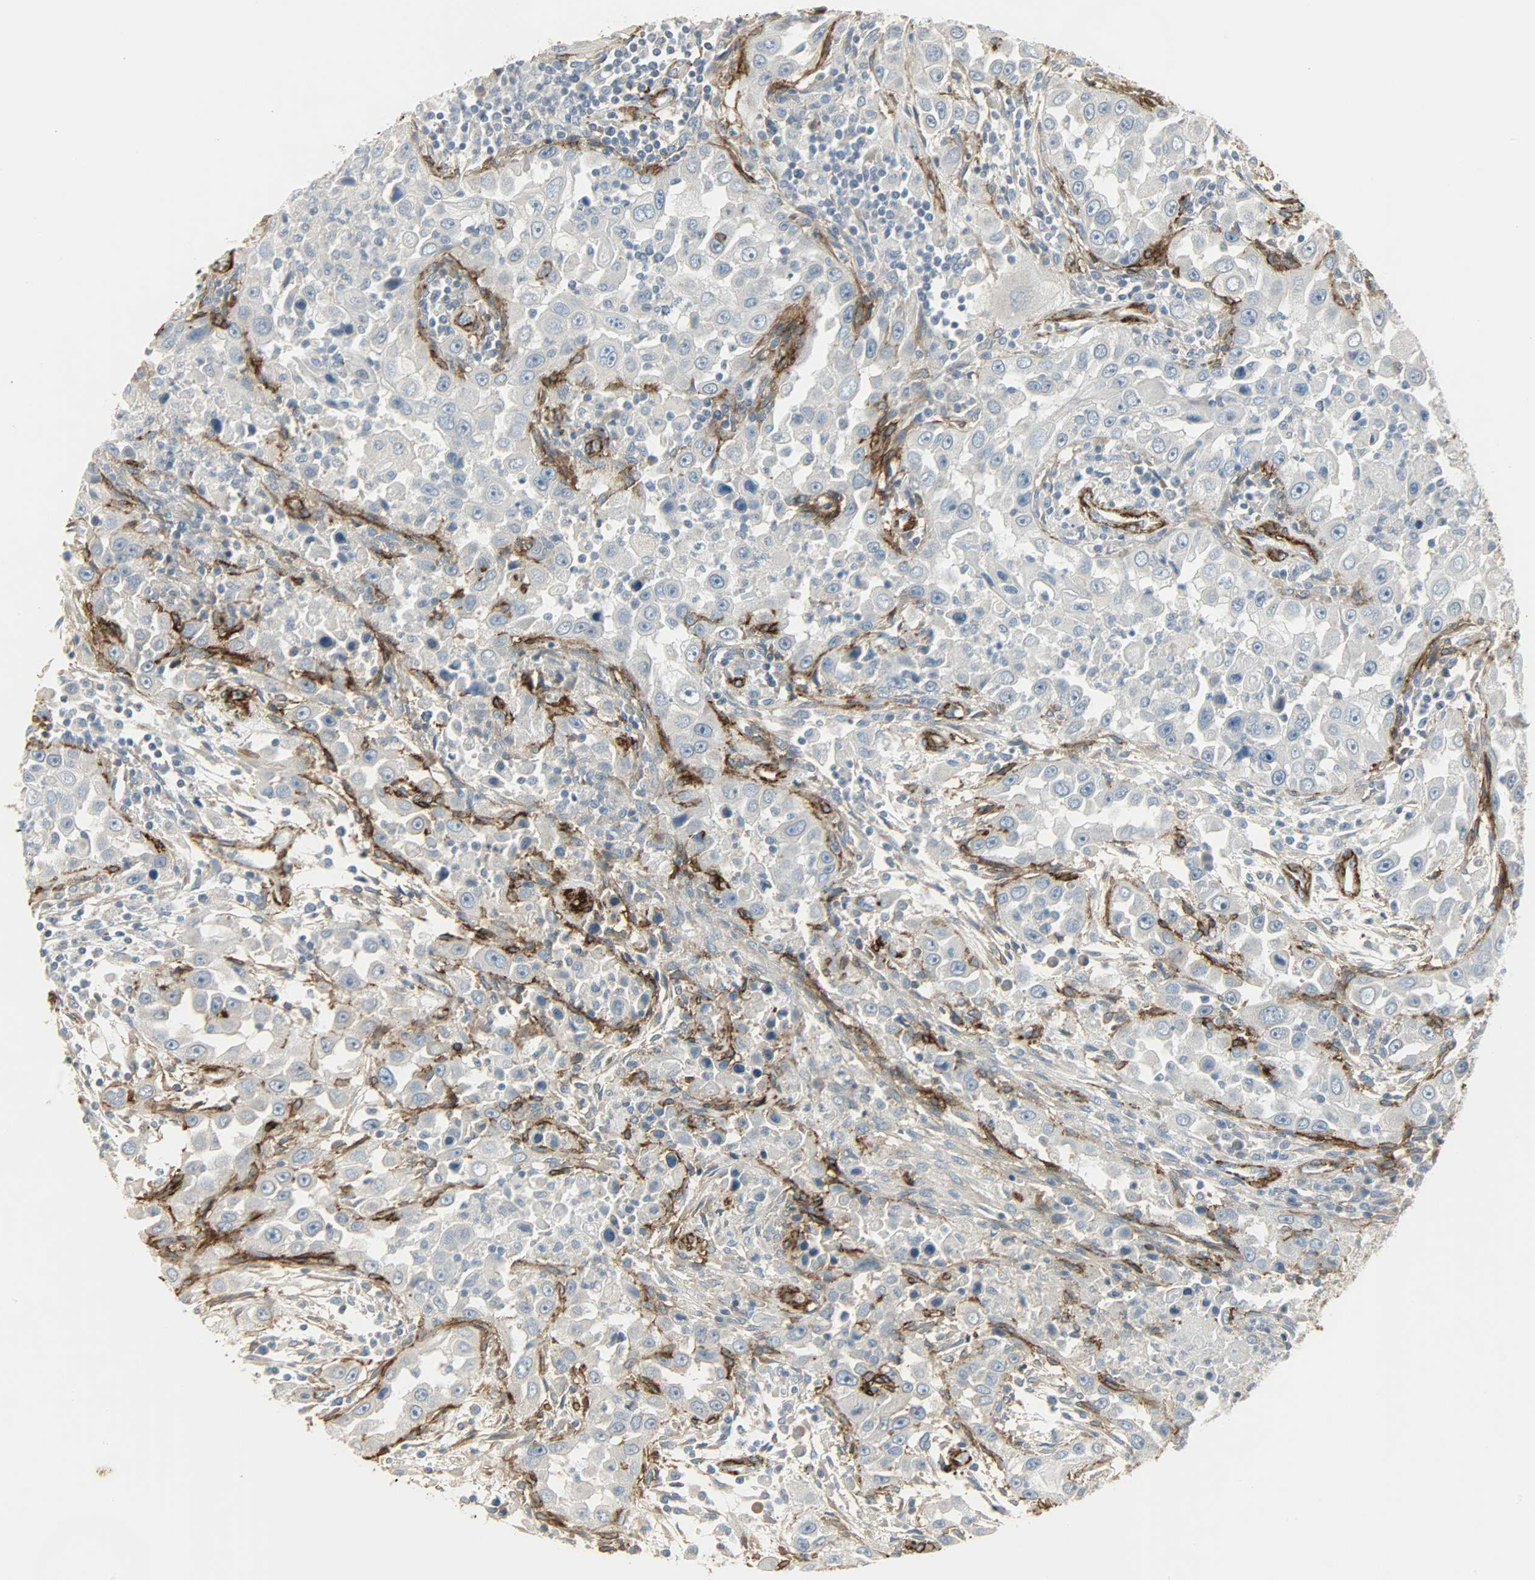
{"staining": {"intensity": "negative", "quantity": "none", "location": "none"}, "tissue": "head and neck cancer", "cell_type": "Tumor cells", "image_type": "cancer", "snomed": [{"axis": "morphology", "description": "Carcinoma, NOS"}, {"axis": "topography", "description": "Head-Neck"}], "caption": "Immunohistochemistry photomicrograph of human head and neck cancer (carcinoma) stained for a protein (brown), which demonstrates no staining in tumor cells. Brightfield microscopy of IHC stained with DAB (3,3'-diaminobenzidine) (brown) and hematoxylin (blue), captured at high magnification.", "gene": "ENPEP", "patient": {"sex": "male", "age": 87}}